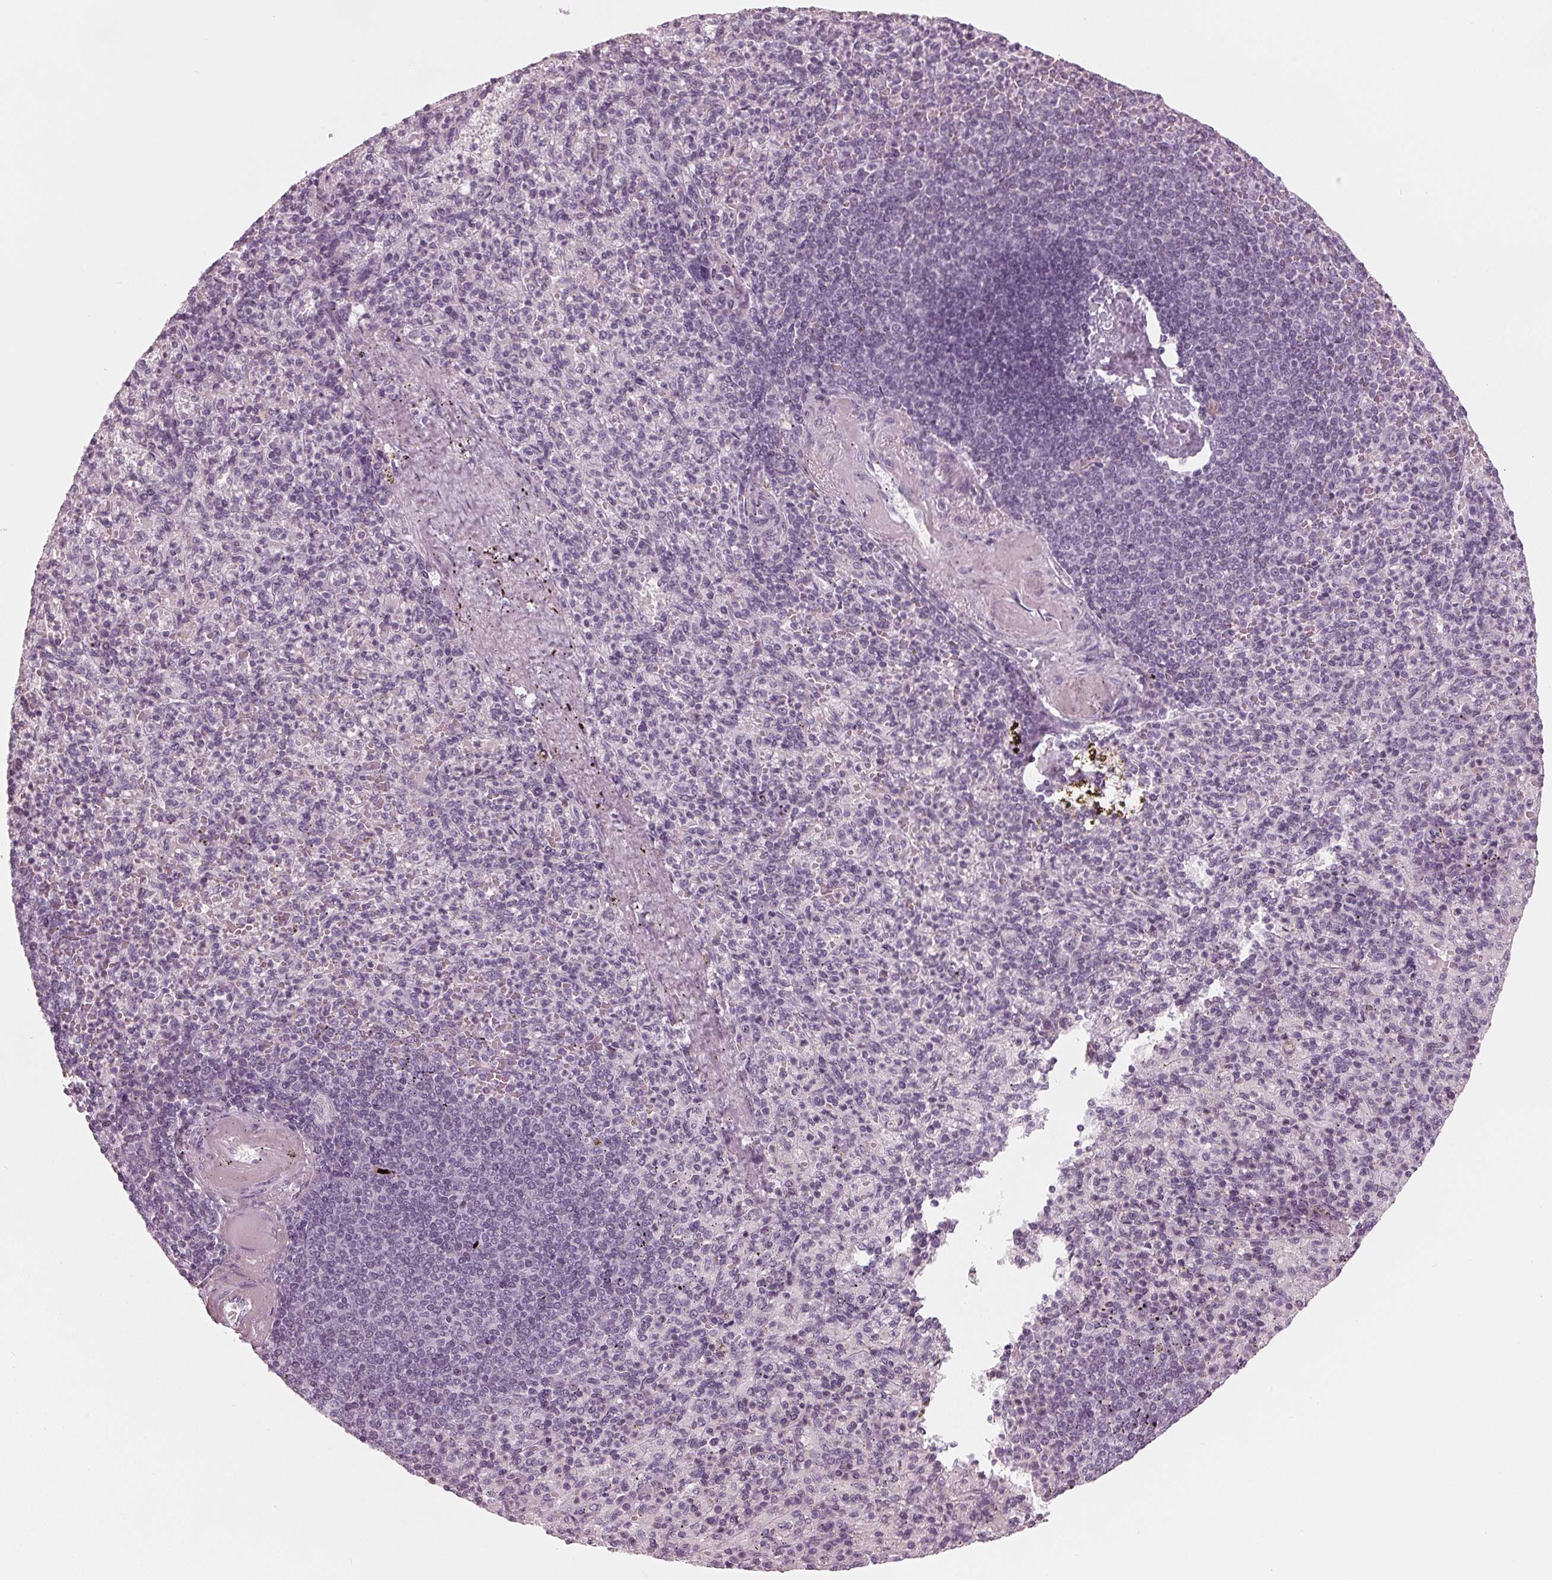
{"staining": {"intensity": "negative", "quantity": "none", "location": "none"}, "tissue": "spleen", "cell_type": "Cells in red pulp", "image_type": "normal", "snomed": [{"axis": "morphology", "description": "Normal tissue, NOS"}, {"axis": "topography", "description": "Spleen"}], "caption": "Immunohistochemistry of benign human spleen exhibits no staining in cells in red pulp. Brightfield microscopy of immunohistochemistry stained with DAB (brown) and hematoxylin (blue), captured at high magnification.", "gene": "KRT28", "patient": {"sex": "female", "age": 74}}